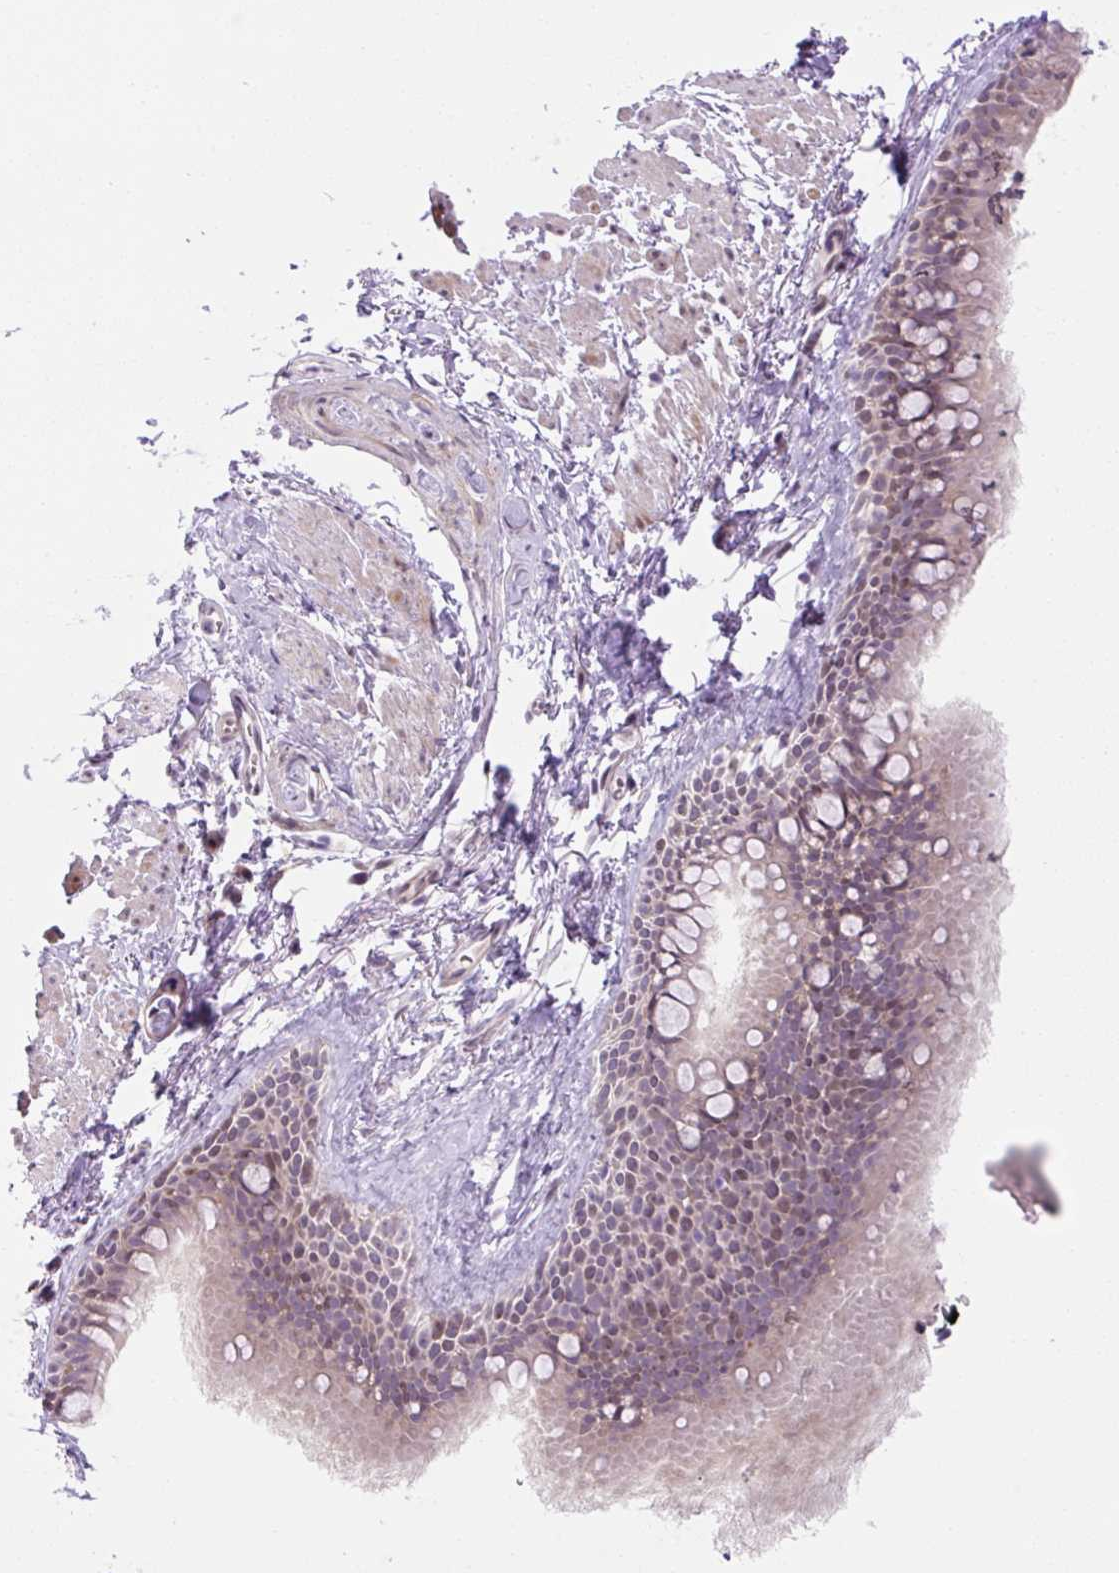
{"staining": {"intensity": "weak", "quantity": ">75%", "location": "nuclear"}, "tissue": "bronchus", "cell_type": "Respiratory epithelial cells", "image_type": "normal", "snomed": [{"axis": "morphology", "description": "Normal tissue, NOS"}, {"axis": "topography", "description": "Lymph node"}, {"axis": "topography", "description": "Cartilage tissue"}, {"axis": "topography", "description": "Bronchus"}], "caption": "High-power microscopy captured an immunohistochemistry micrograph of benign bronchus, revealing weak nuclear positivity in approximately >75% of respiratory epithelial cells.", "gene": "ENSG00000268750", "patient": {"sex": "female", "age": 70}}